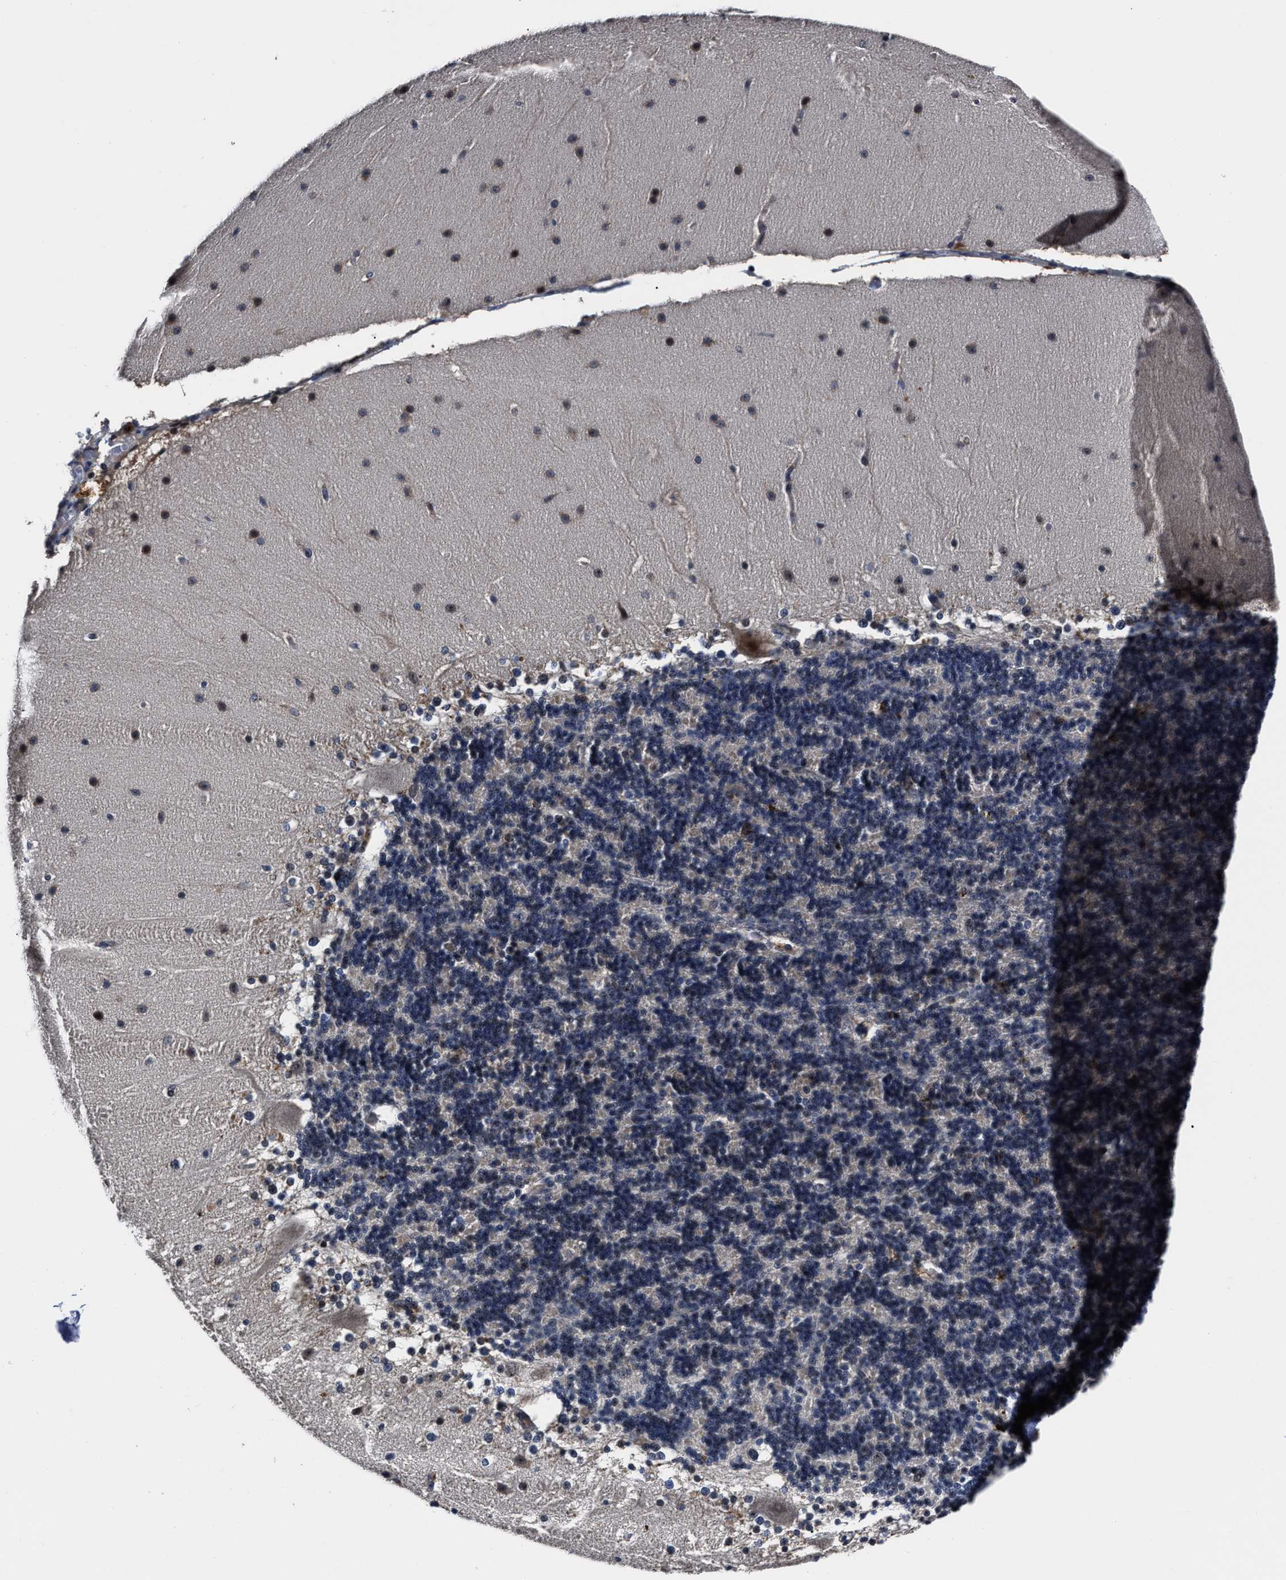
{"staining": {"intensity": "negative", "quantity": "none", "location": "none"}, "tissue": "cerebellum", "cell_type": "Cells in granular layer", "image_type": "normal", "snomed": [{"axis": "morphology", "description": "Normal tissue, NOS"}, {"axis": "topography", "description": "Cerebellum"}], "caption": "This photomicrograph is of benign cerebellum stained with immunohistochemistry to label a protein in brown with the nuclei are counter-stained blue. There is no expression in cells in granular layer. The staining was performed using DAB to visualize the protein expression in brown, while the nuclei were stained in blue with hematoxylin (Magnification: 20x).", "gene": "RSBN1L", "patient": {"sex": "female", "age": 19}}